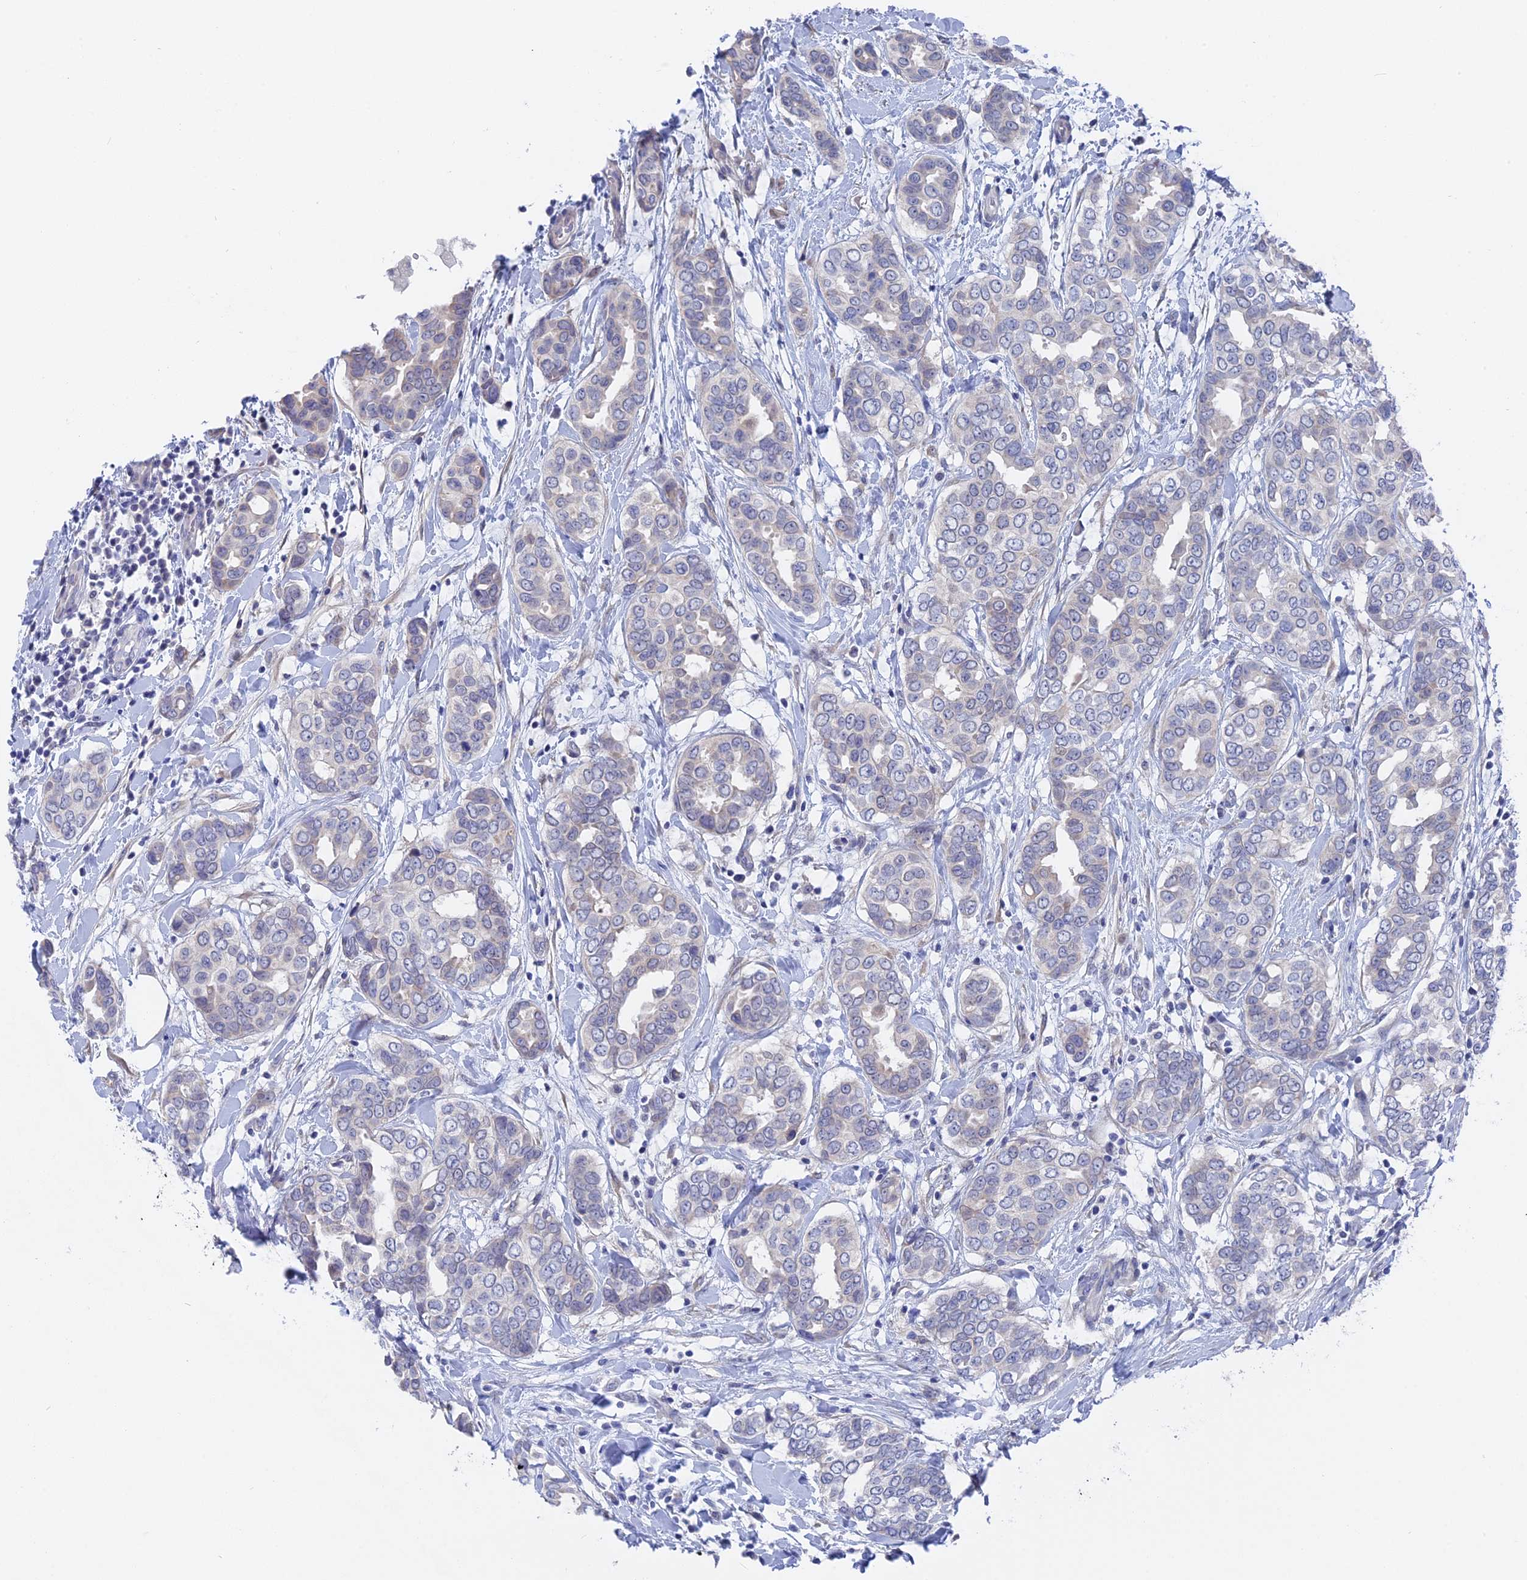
{"staining": {"intensity": "negative", "quantity": "none", "location": "none"}, "tissue": "breast cancer", "cell_type": "Tumor cells", "image_type": "cancer", "snomed": [{"axis": "morphology", "description": "Lobular carcinoma"}, {"axis": "topography", "description": "Breast"}], "caption": "A high-resolution image shows immunohistochemistry (IHC) staining of lobular carcinoma (breast), which reveals no significant expression in tumor cells. (Stains: DAB IHC with hematoxylin counter stain, Microscopy: brightfield microscopy at high magnification).", "gene": "DACT3", "patient": {"sex": "female", "age": 51}}